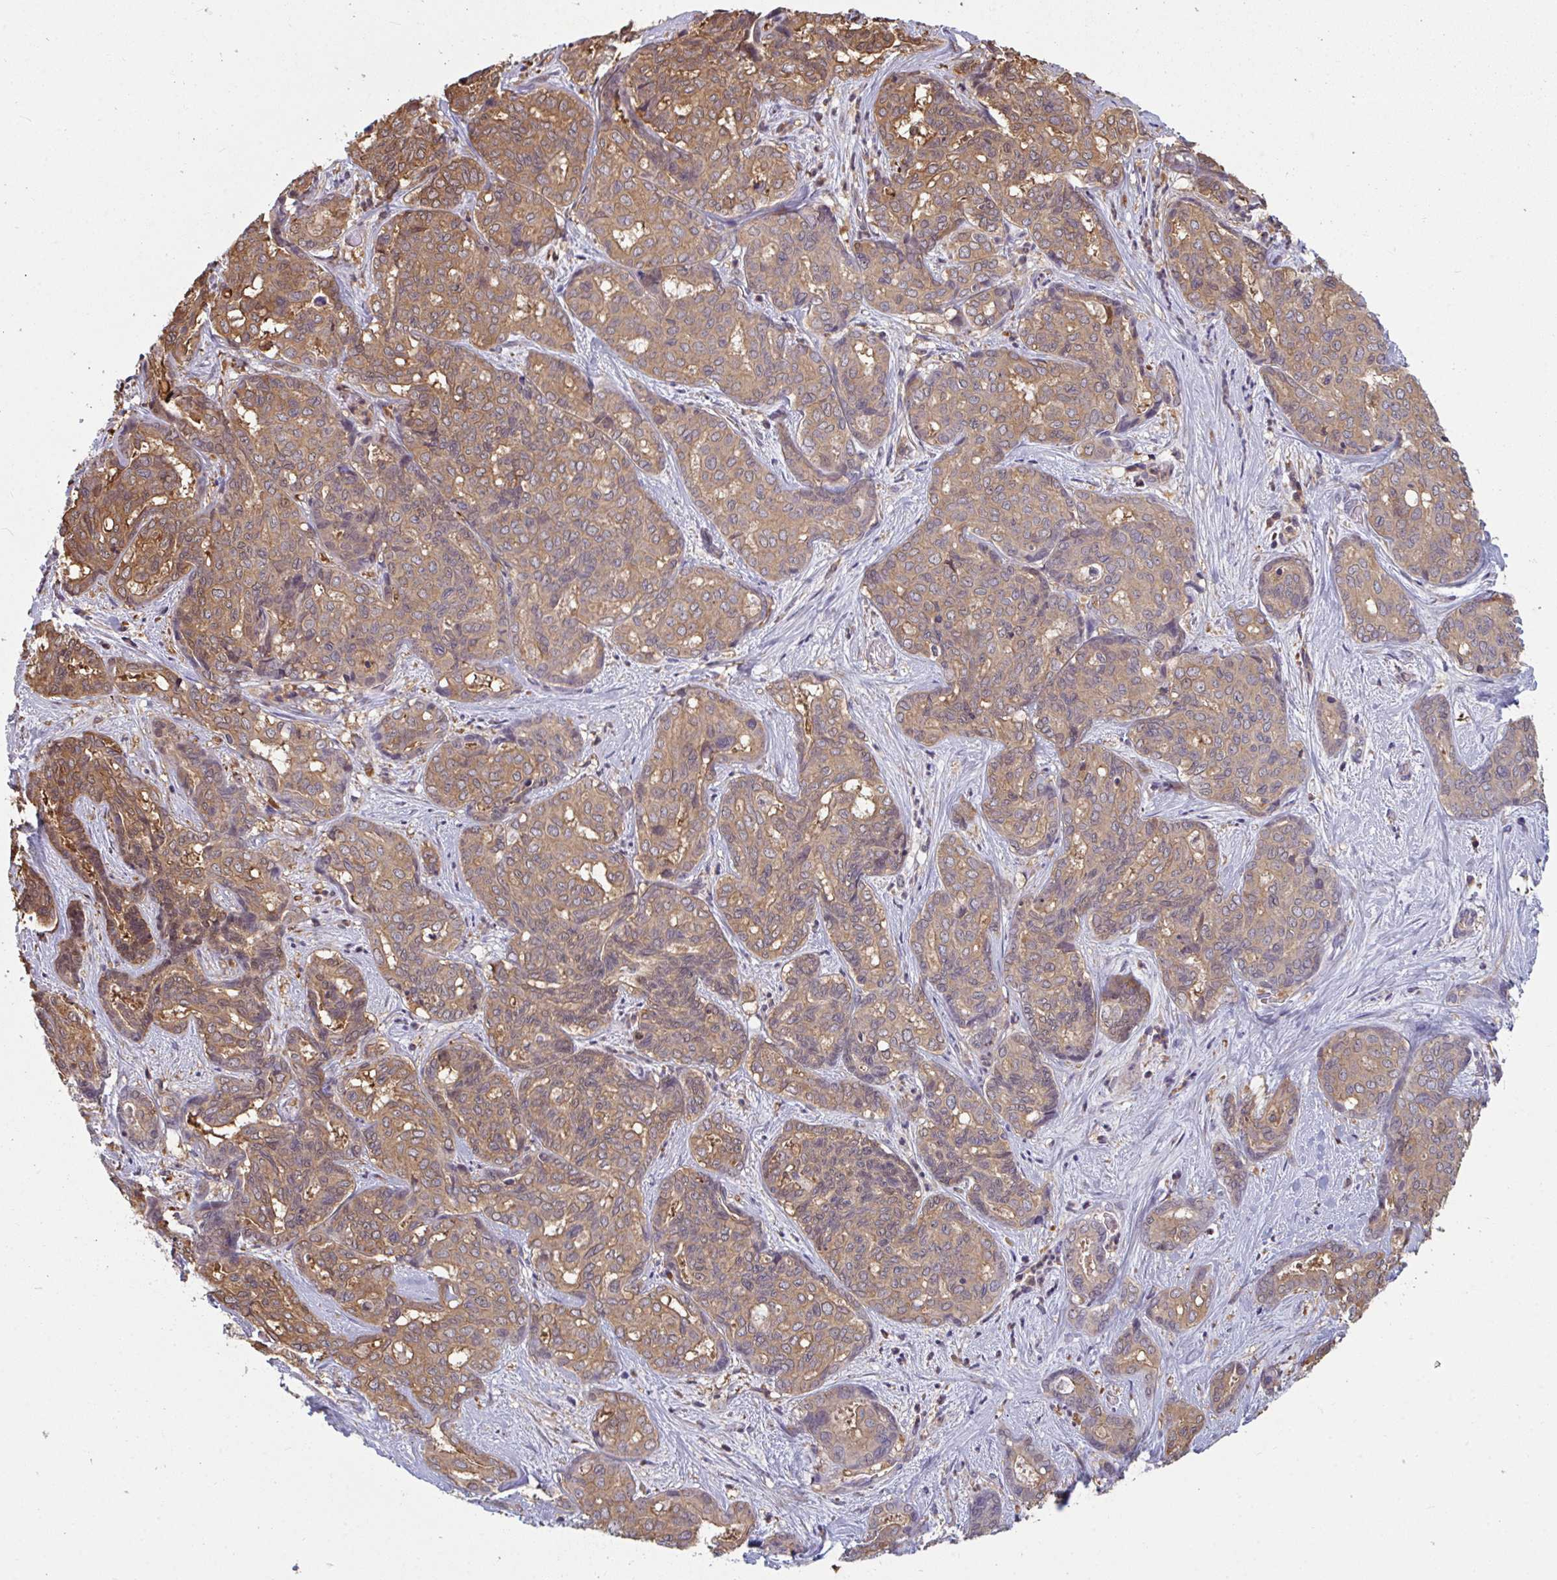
{"staining": {"intensity": "moderate", "quantity": "25%-75%", "location": "cytoplasmic/membranous"}, "tissue": "liver cancer", "cell_type": "Tumor cells", "image_type": "cancer", "snomed": [{"axis": "morphology", "description": "Cholangiocarcinoma"}, {"axis": "topography", "description": "Liver"}], "caption": "A brown stain shows moderate cytoplasmic/membranous expression of a protein in liver cholangiocarcinoma tumor cells. The staining was performed using DAB (3,3'-diaminobenzidine) to visualize the protein expression in brown, while the nuclei were stained in blue with hematoxylin (Magnification: 20x).", "gene": "TTC9C", "patient": {"sex": "female", "age": 64}}